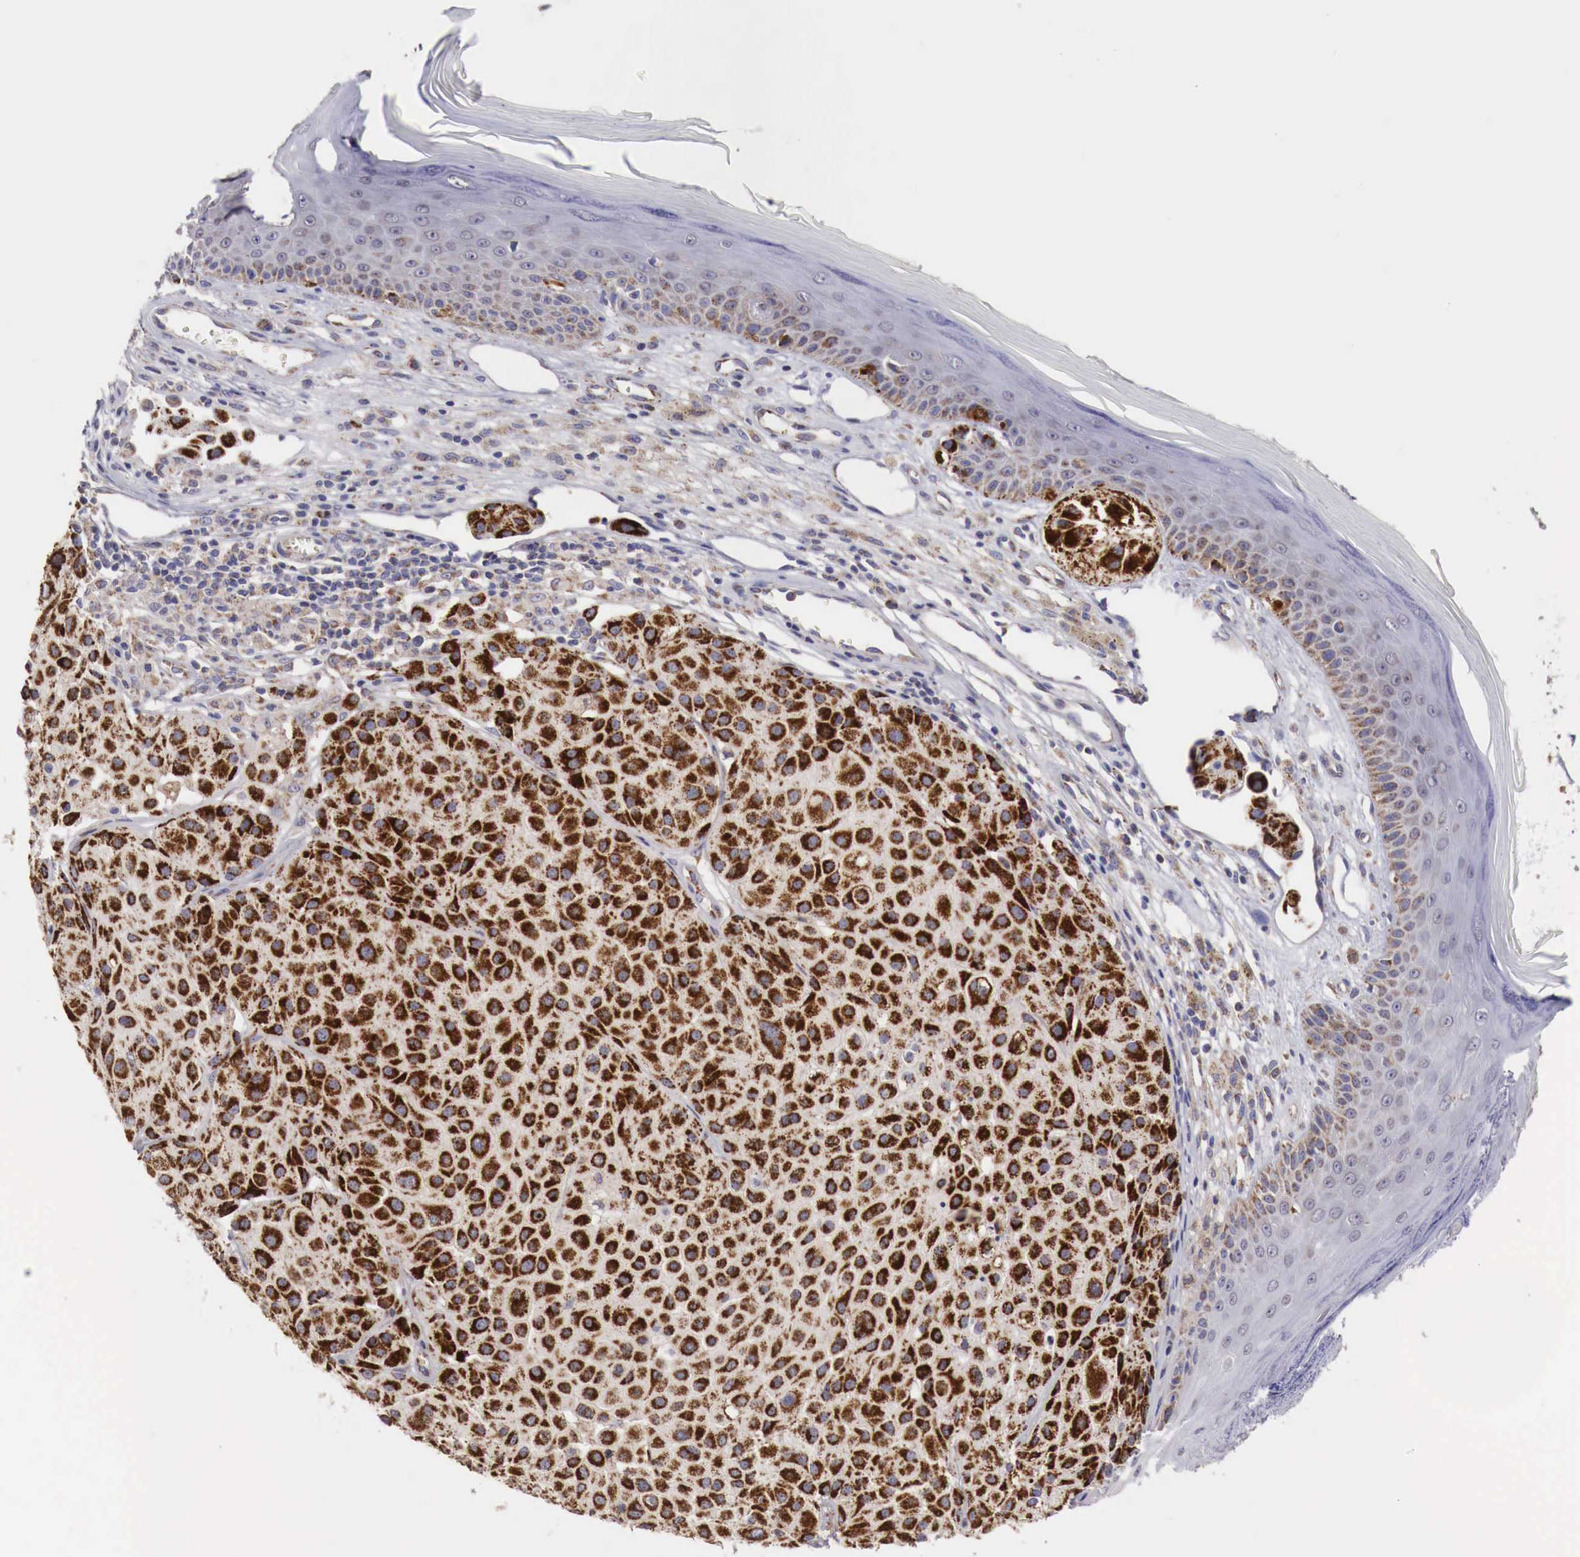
{"staining": {"intensity": "strong", "quantity": ">75%", "location": "cytoplasmic/membranous"}, "tissue": "melanoma", "cell_type": "Tumor cells", "image_type": "cancer", "snomed": [{"axis": "morphology", "description": "Malignant melanoma, NOS"}, {"axis": "topography", "description": "Skin"}], "caption": "There is high levels of strong cytoplasmic/membranous expression in tumor cells of malignant melanoma, as demonstrated by immunohistochemical staining (brown color).", "gene": "XPNPEP3", "patient": {"sex": "male", "age": 36}}